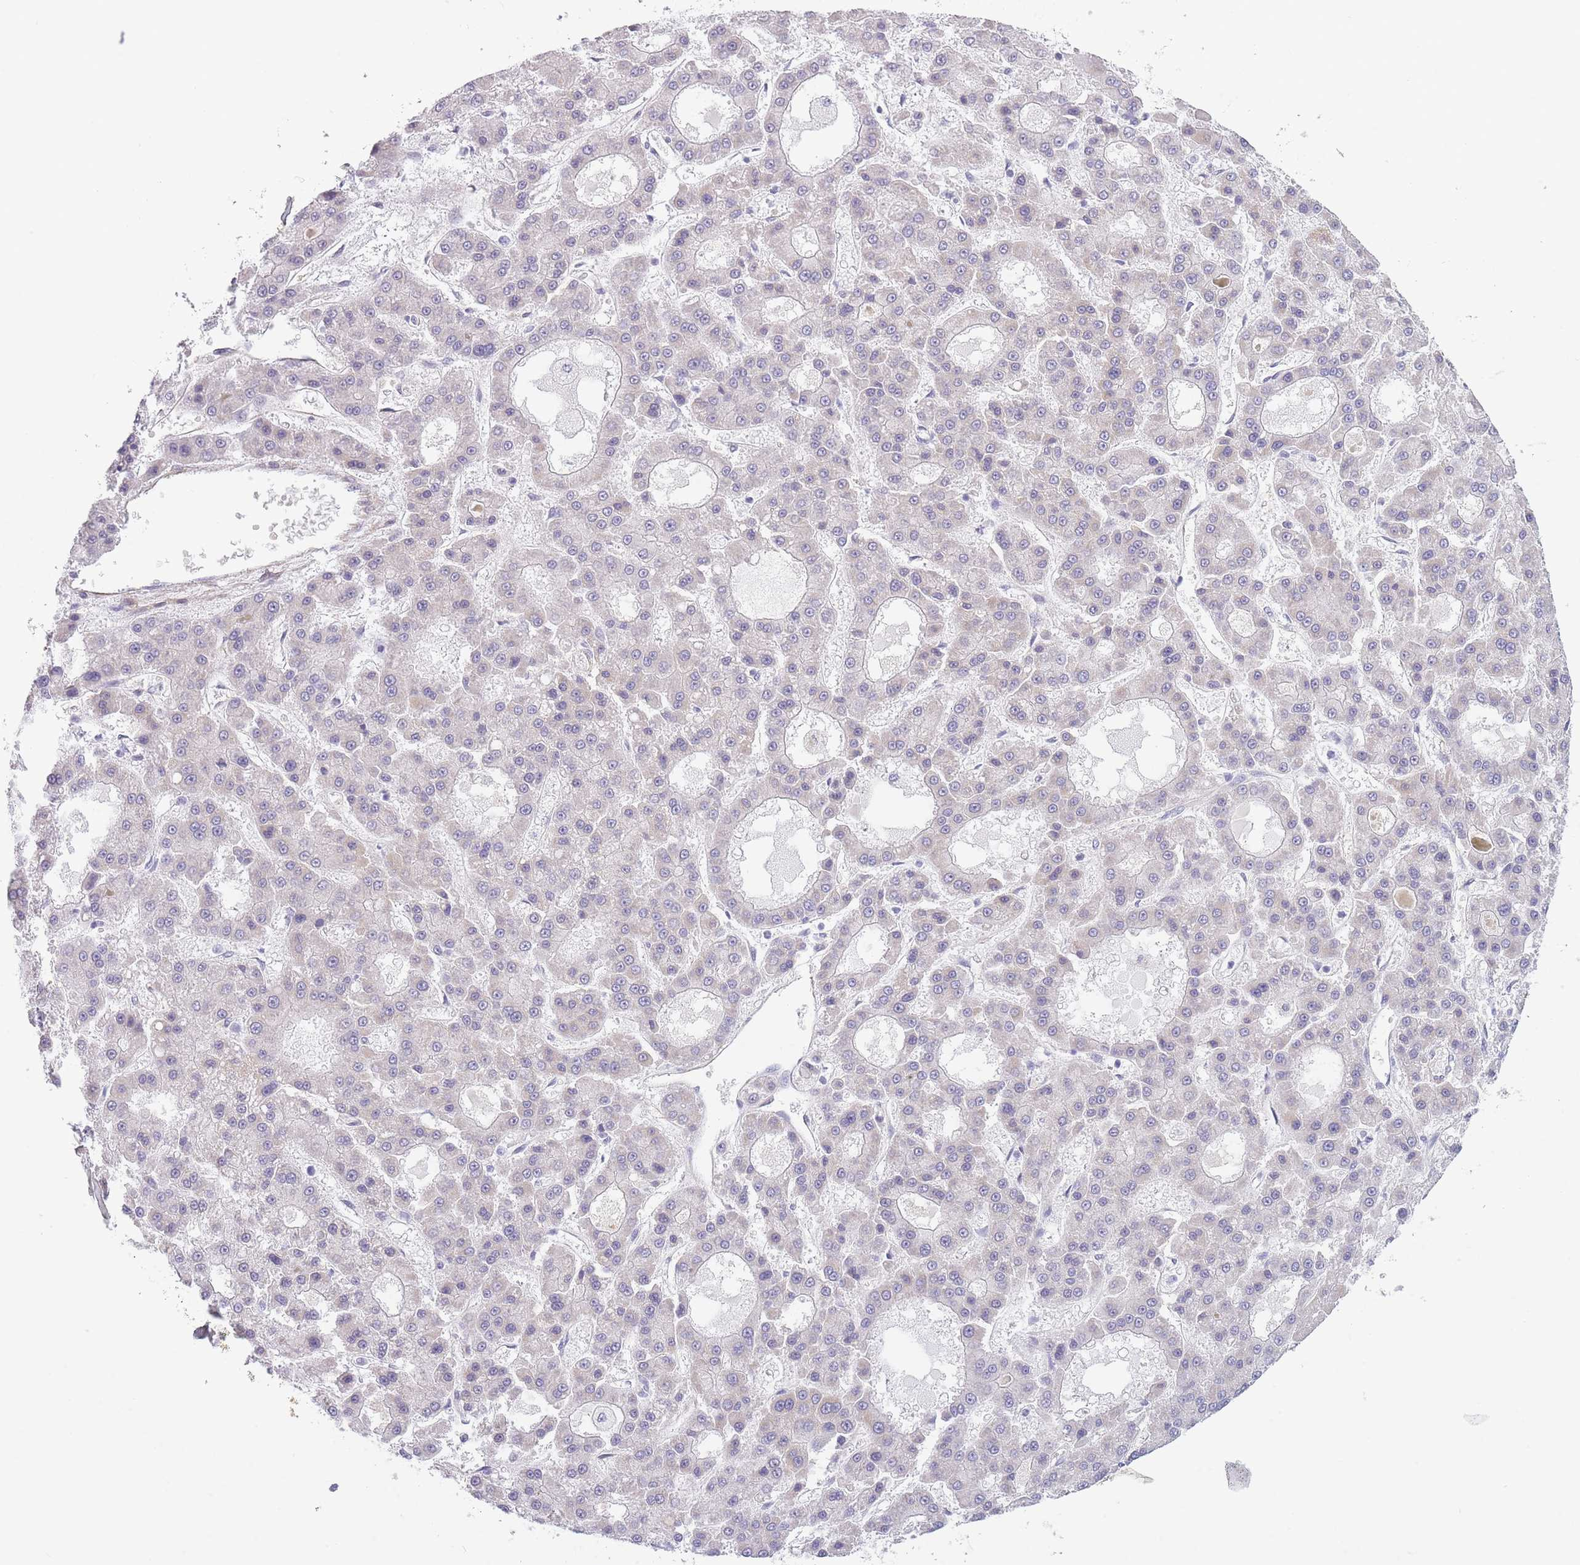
{"staining": {"intensity": "negative", "quantity": "none", "location": "none"}, "tissue": "liver cancer", "cell_type": "Tumor cells", "image_type": "cancer", "snomed": [{"axis": "morphology", "description": "Carcinoma, Hepatocellular, NOS"}, {"axis": "topography", "description": "Liver"}], "caption": "Micrograph shows no significant protein positivity in tumor cells of hepatocellular carcinoma (liver).", "gene": "OR6B3", "patient": {"sex": "male", "age": 70}}